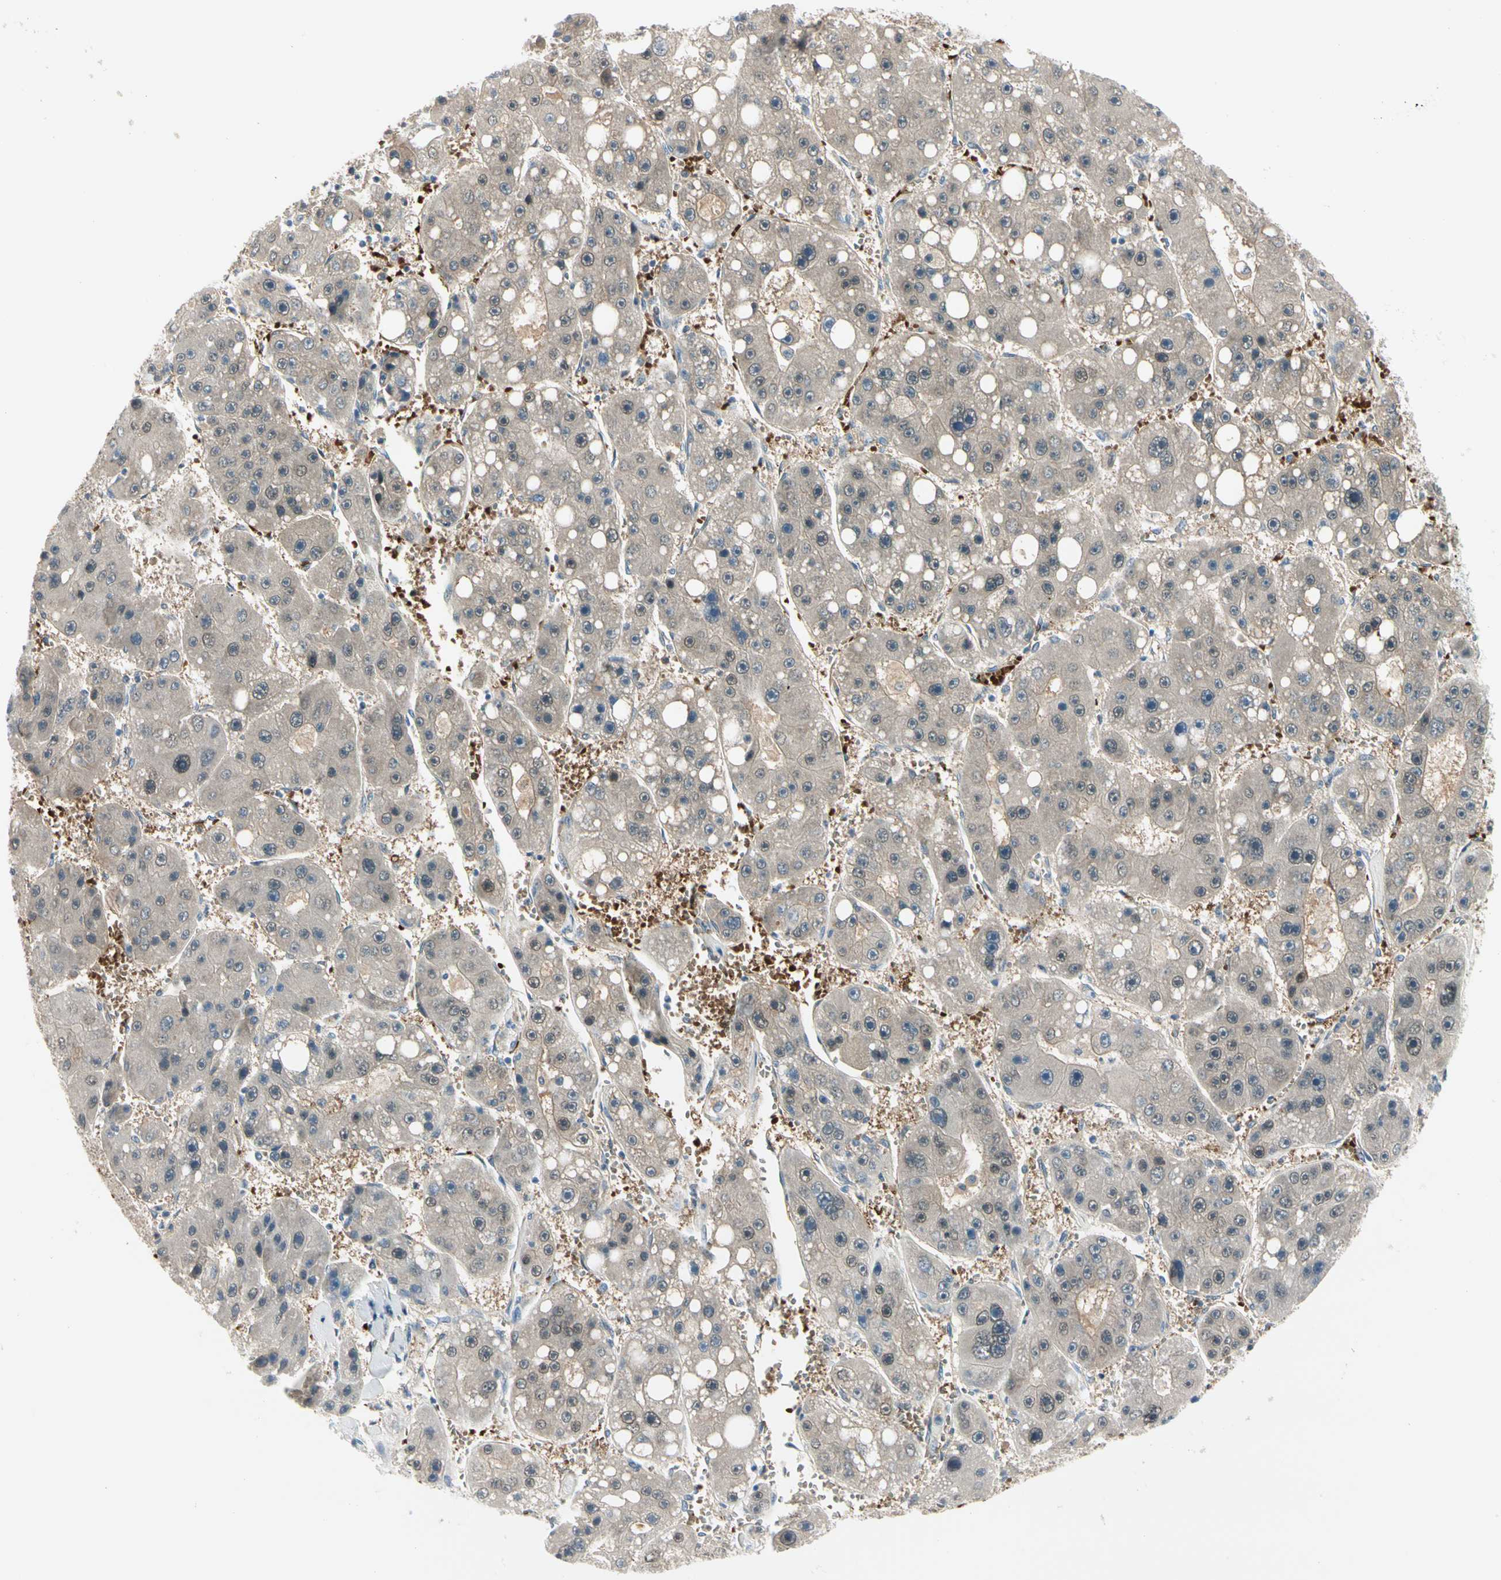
{"staining": {"intensity": "weak", "quantity": ">75%", "location": "cytoplasmic/membranous,nuclear"}, "tissue": "liver cancer", "cell_type": "Tumor cells", "image_type": "cancer", "snomed": [{"axis": "morphology", "description": "Carcinoma, Hepatocellular, NOS"}, {"axis": "topography", "description": "Liver"}], "caption": "A high-resolution photomicrograph shows IHC staining of liver cancer, which shows weak cytoplasmic/membranous and nuclear positivity in about >75% of tumor cells. The staining is performed using DAB (3,3'-diaminobenzidine) brown chromogen to label protein expression. The nuclei are counter-stained blue using hematoxylin.", "gene": "CA1", "patient": {"sex": "female", "age": 61}}